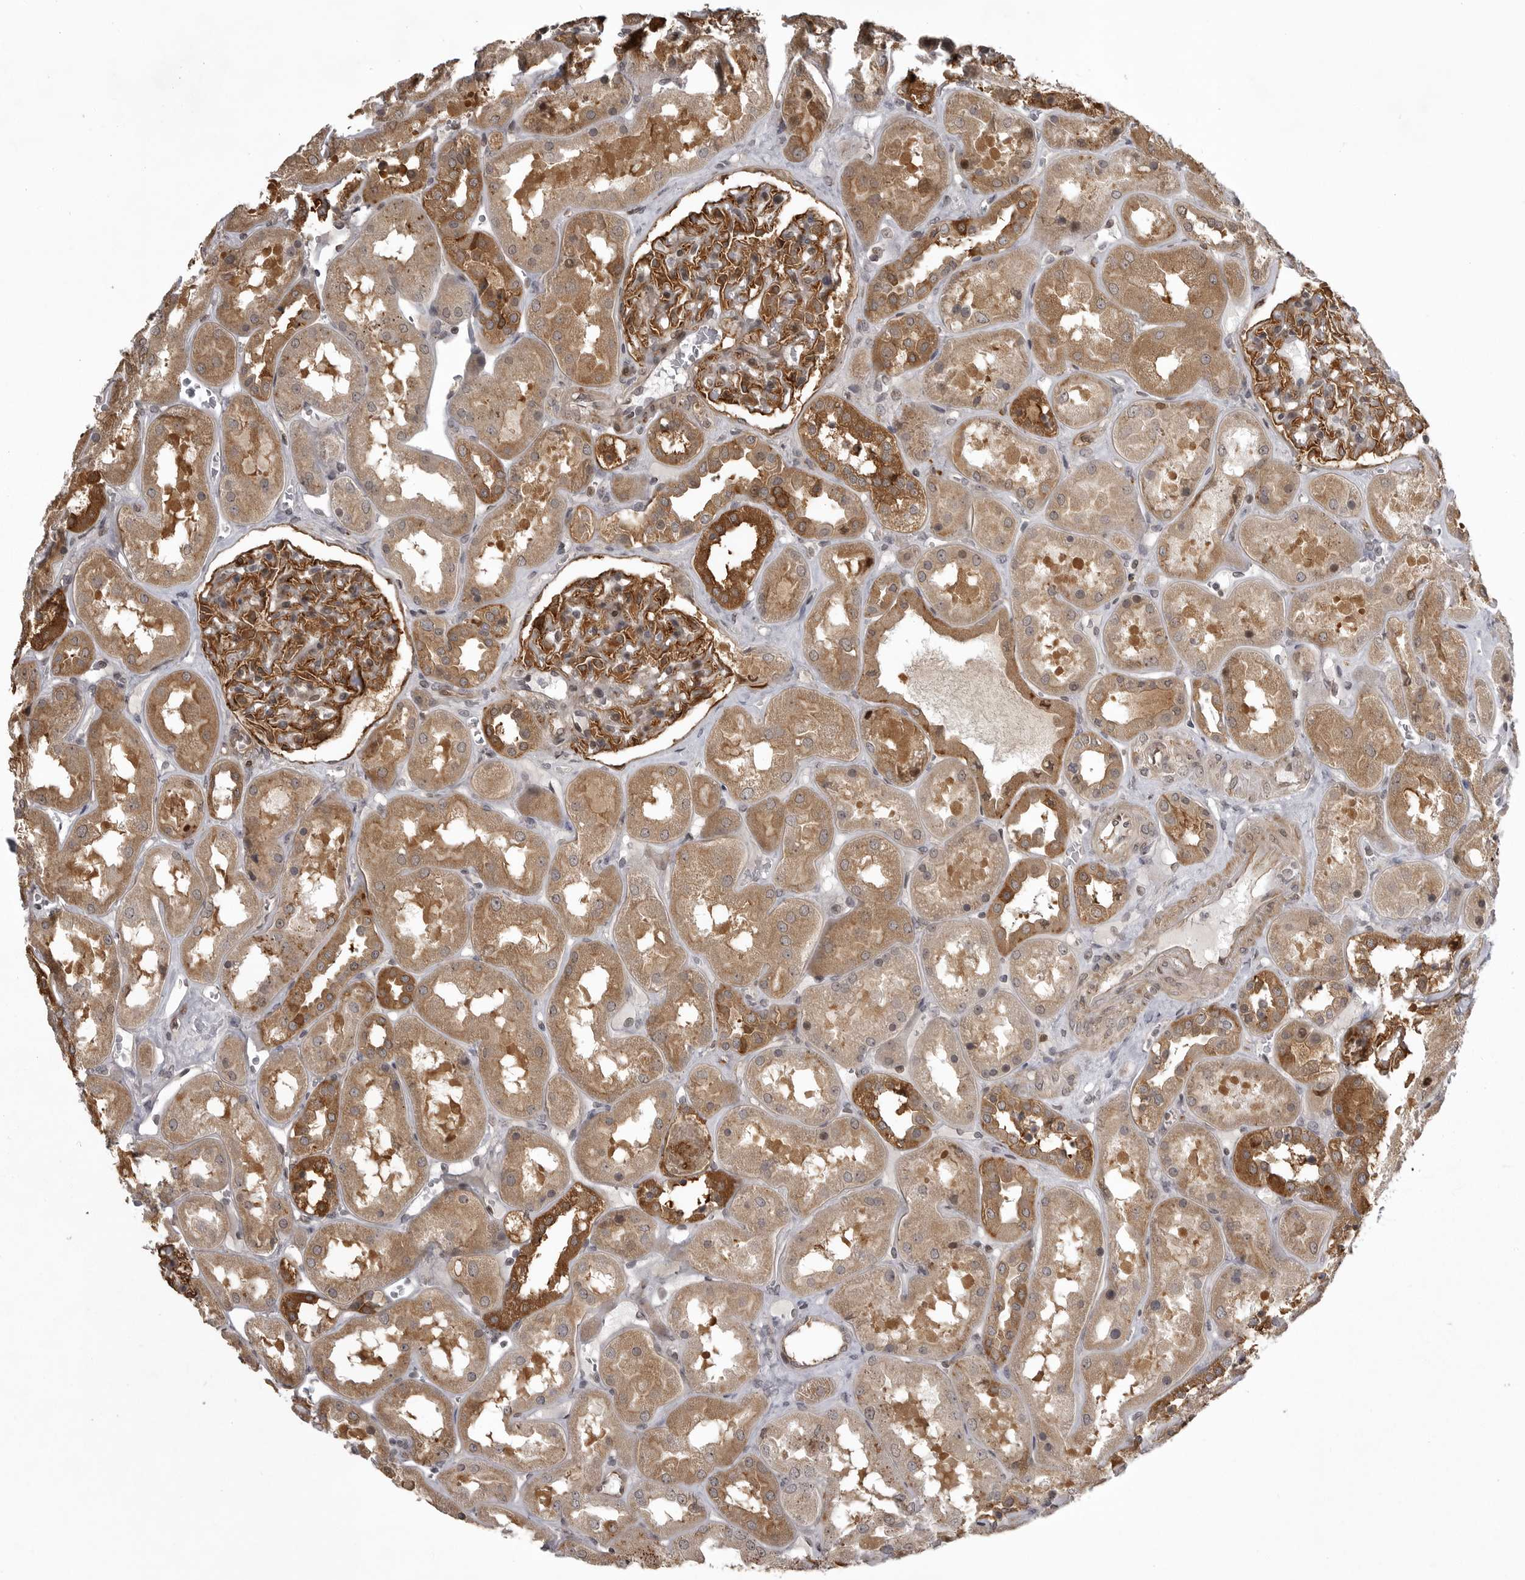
{"staining": {"intensity": "moderate", "quantity": ">75%", "location": "cytoplasmic/membranous"}, "tissue": "kidney", "cell_type": "Cells in glomeruli", "image_type": "normal", "snomed": [{"axis": "morphology", "description": "Normal tissue, NOS"}, {"axis": "topography", "description": "Kidney"}], "caption": "Immunohistochemical staining of normal kidney exhibits medium levels of moderate cytoplasmic/membranous expression in about >75% of cells in glomeruli.", "gene": "SNX16", "patient": {"sex": "male", "age": 70}}